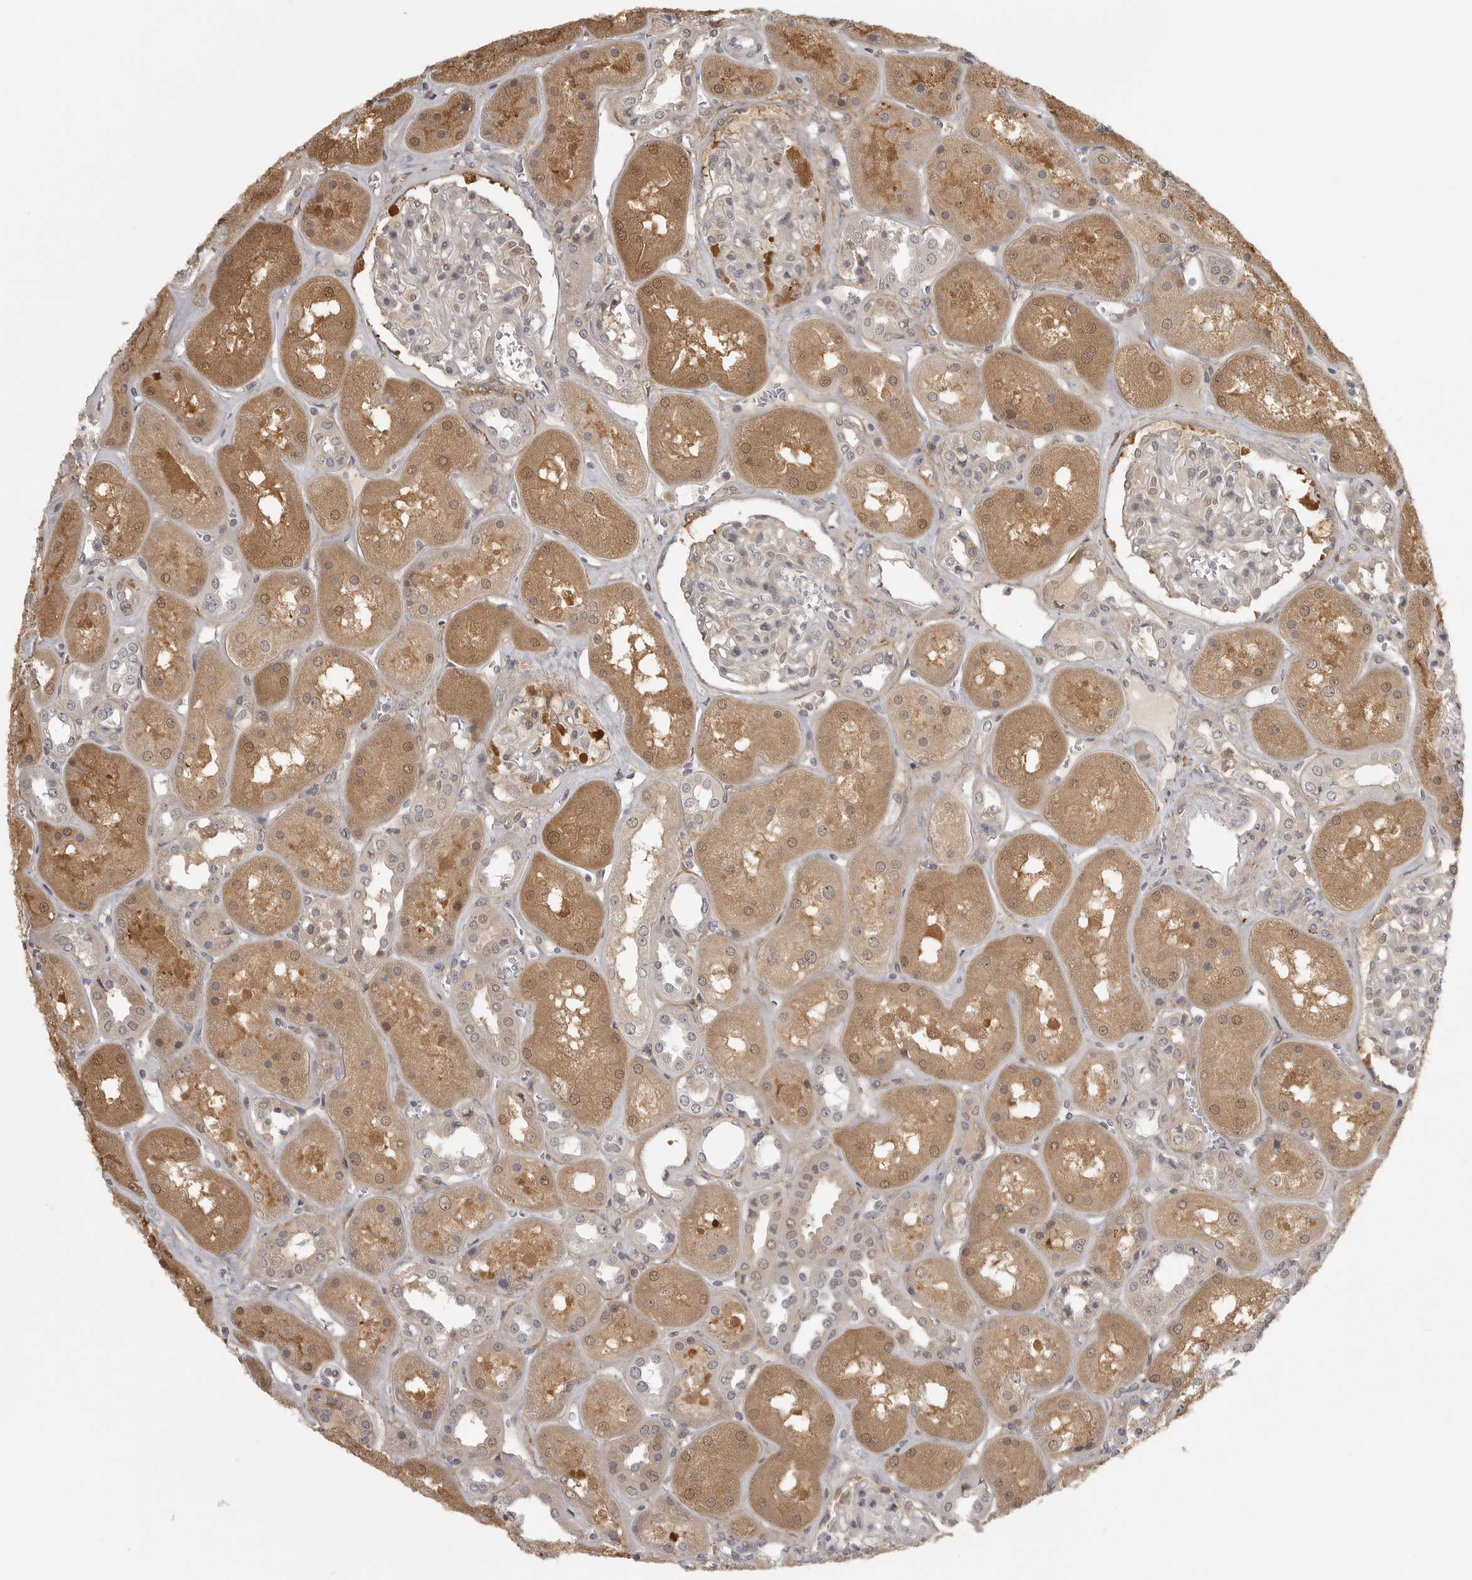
{"staining": {"intensity": "weak", "quantity": "<25%", "location": "nuclear"}, "tissue": "kidney", "cell_type": "Cells in glomeruli", "image_type": "normal", "snomed": [{"axis": "morphology", "description": "Normal tissue, NOS"}, {"axis": "topography", "description": "Kidney"}], "caption": "The photomicrograph reveals no staining of cells in glomeruli in normal kidney. Nuclei are stained in blue.", "gene": "UROD", "patient": {"sex": "male", "age": 70}}